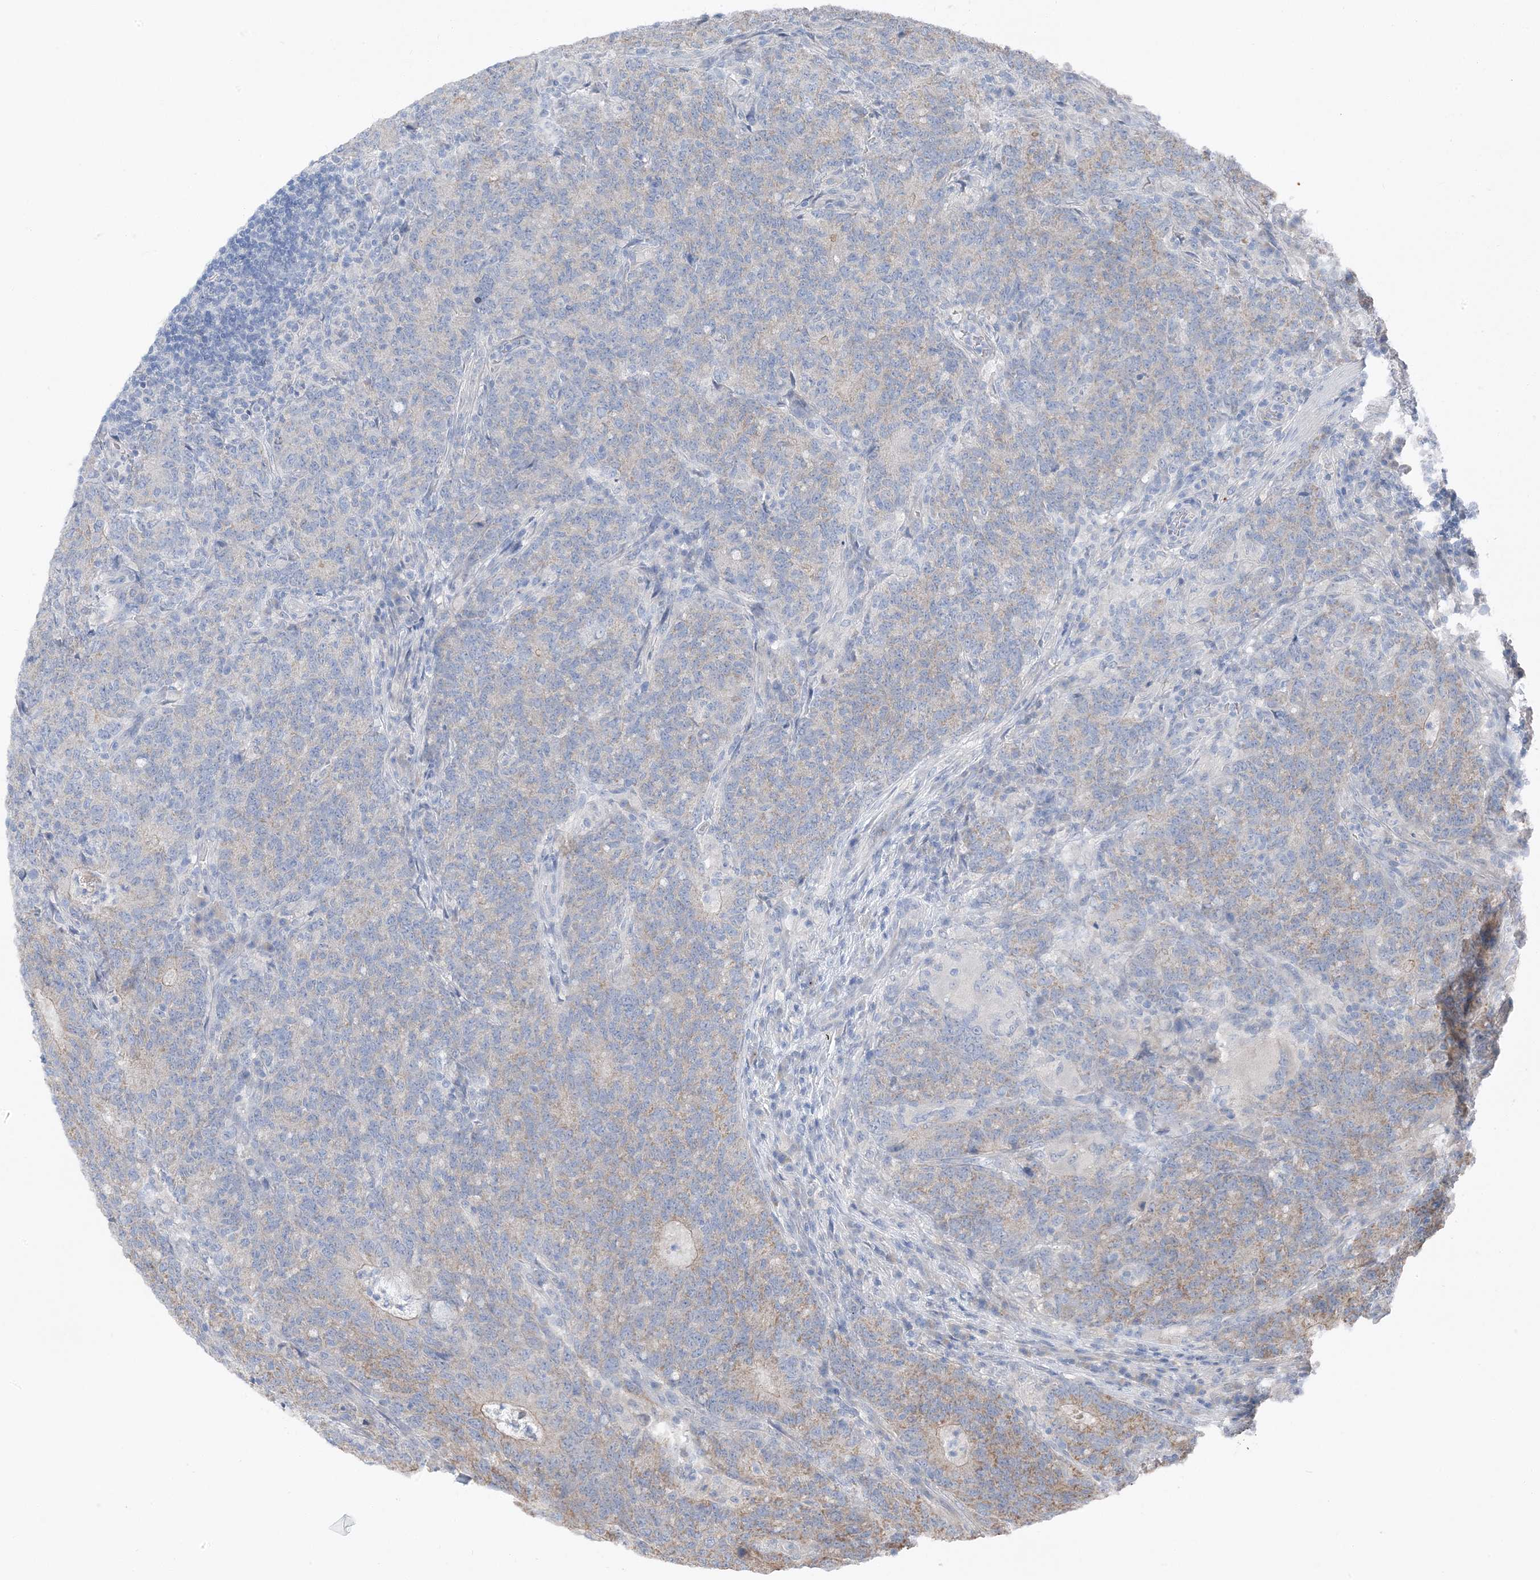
{"staining": {"intensity": "weak", "quantity": "25%-75%", "location": "cytoplasmic/membranous"}, "tissue": "colorectal cancer", "cell_type": "Tumor cells", "image_type": "cancer", "snomed": [{"axis": "morphology", "description": "Normal tissue, NOS"}, {"axis": "morphology", "description": "Adenocarcinoma, NOS"}, {"axis": "topography", "description": "Colon"}], "caption": "Protein staining of colorectal adenocarcinoma tissue displays weak cytoplasmic/membranous positivity in approximately 25%-75% of tumor cells.", "gene": "NCOA7", "patient": {"sex": "female", "age": 75}}